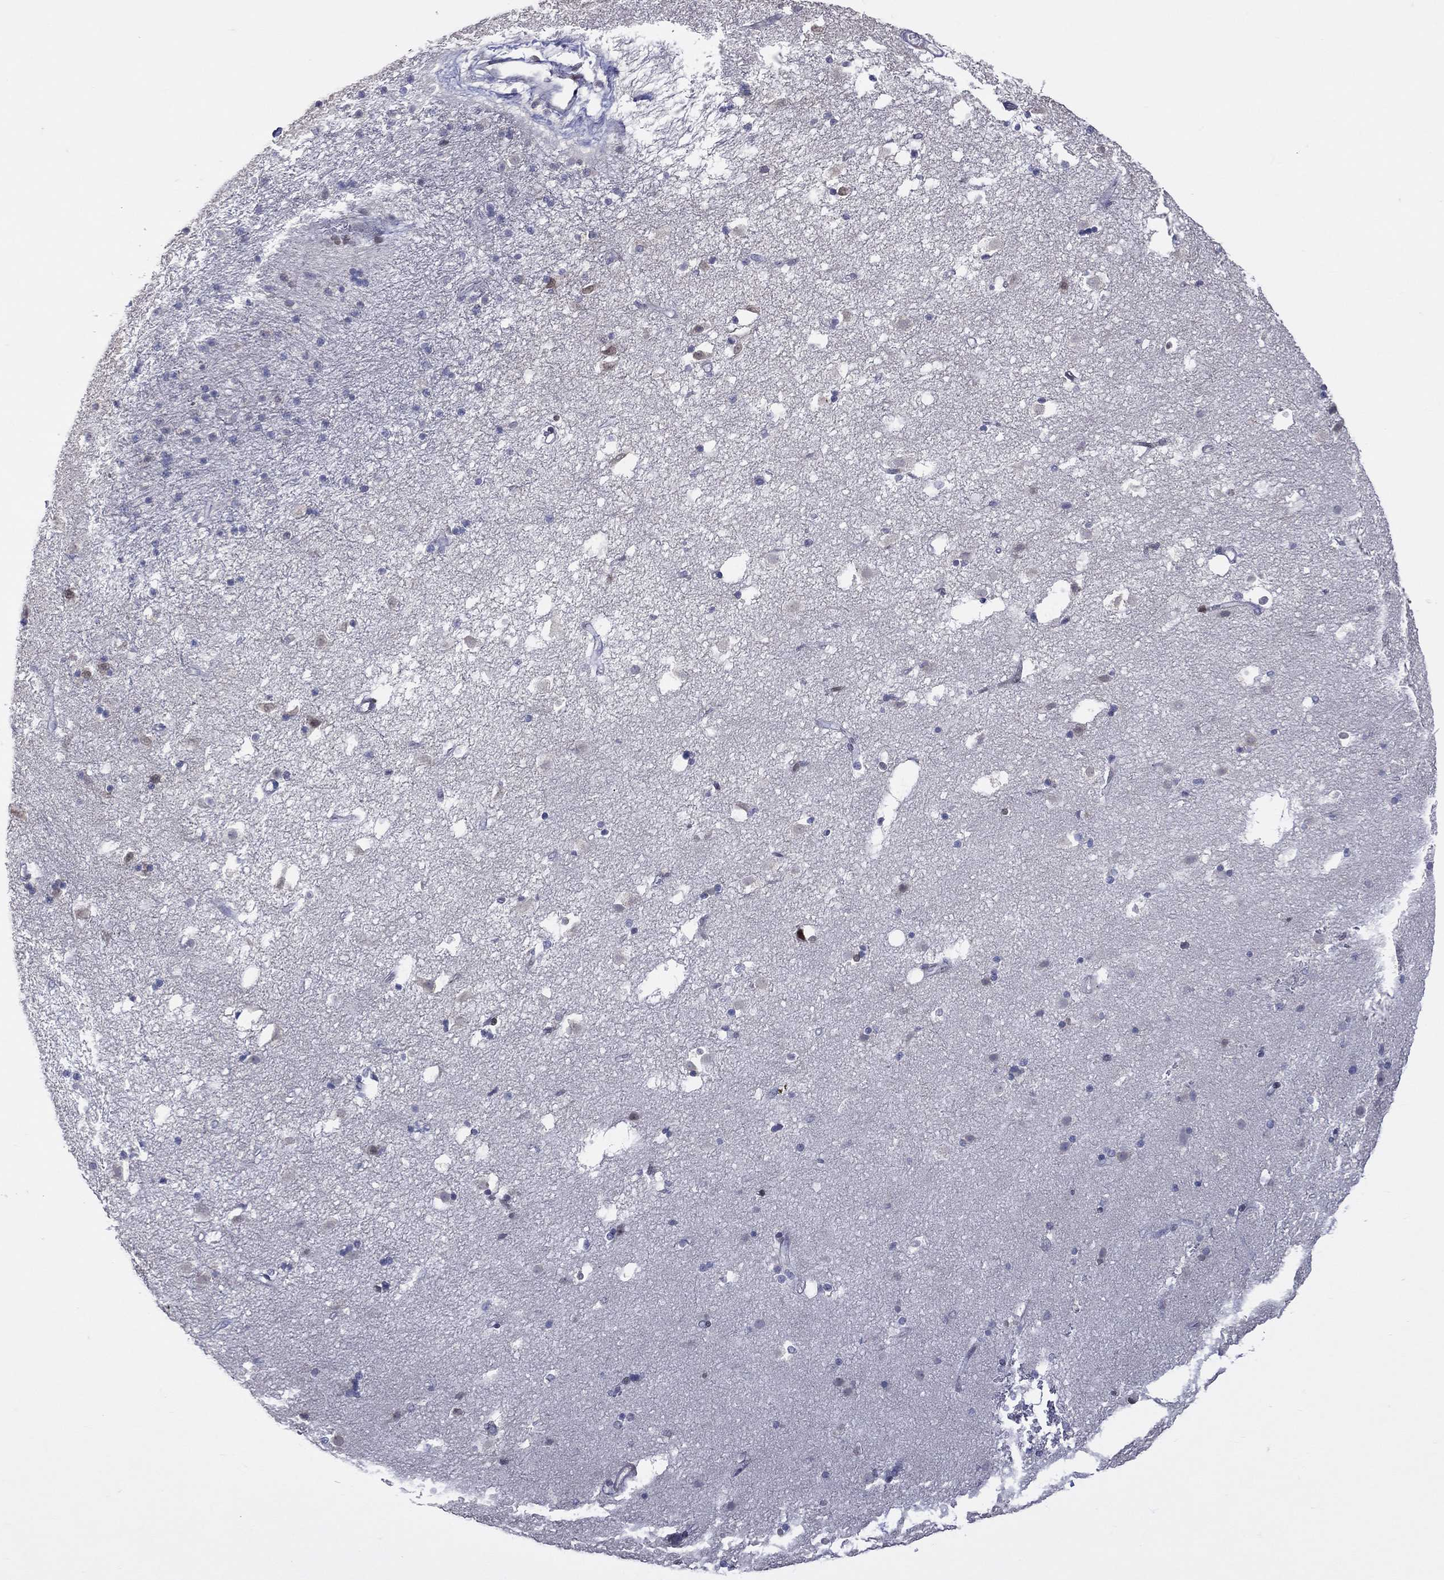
{"staining": {"intensity": "negative", "quantity": "none", "location": "none"}, "tissue": "caudate", "cell_type": "Glial cells", "image_type": "normal", "snomed": [{"axis": "morphology", "description": "Normal tissue, NOS"}, {"axis": "topography", "description": "Lateral ventricle wall"}], "caption": "This is an immunohistochemistry (IHC) micrograph of unremarkable caudate. There is no expression in glial cells.", "gene": "DBF4B", "patient": {"sex": "male", "age": 54}}